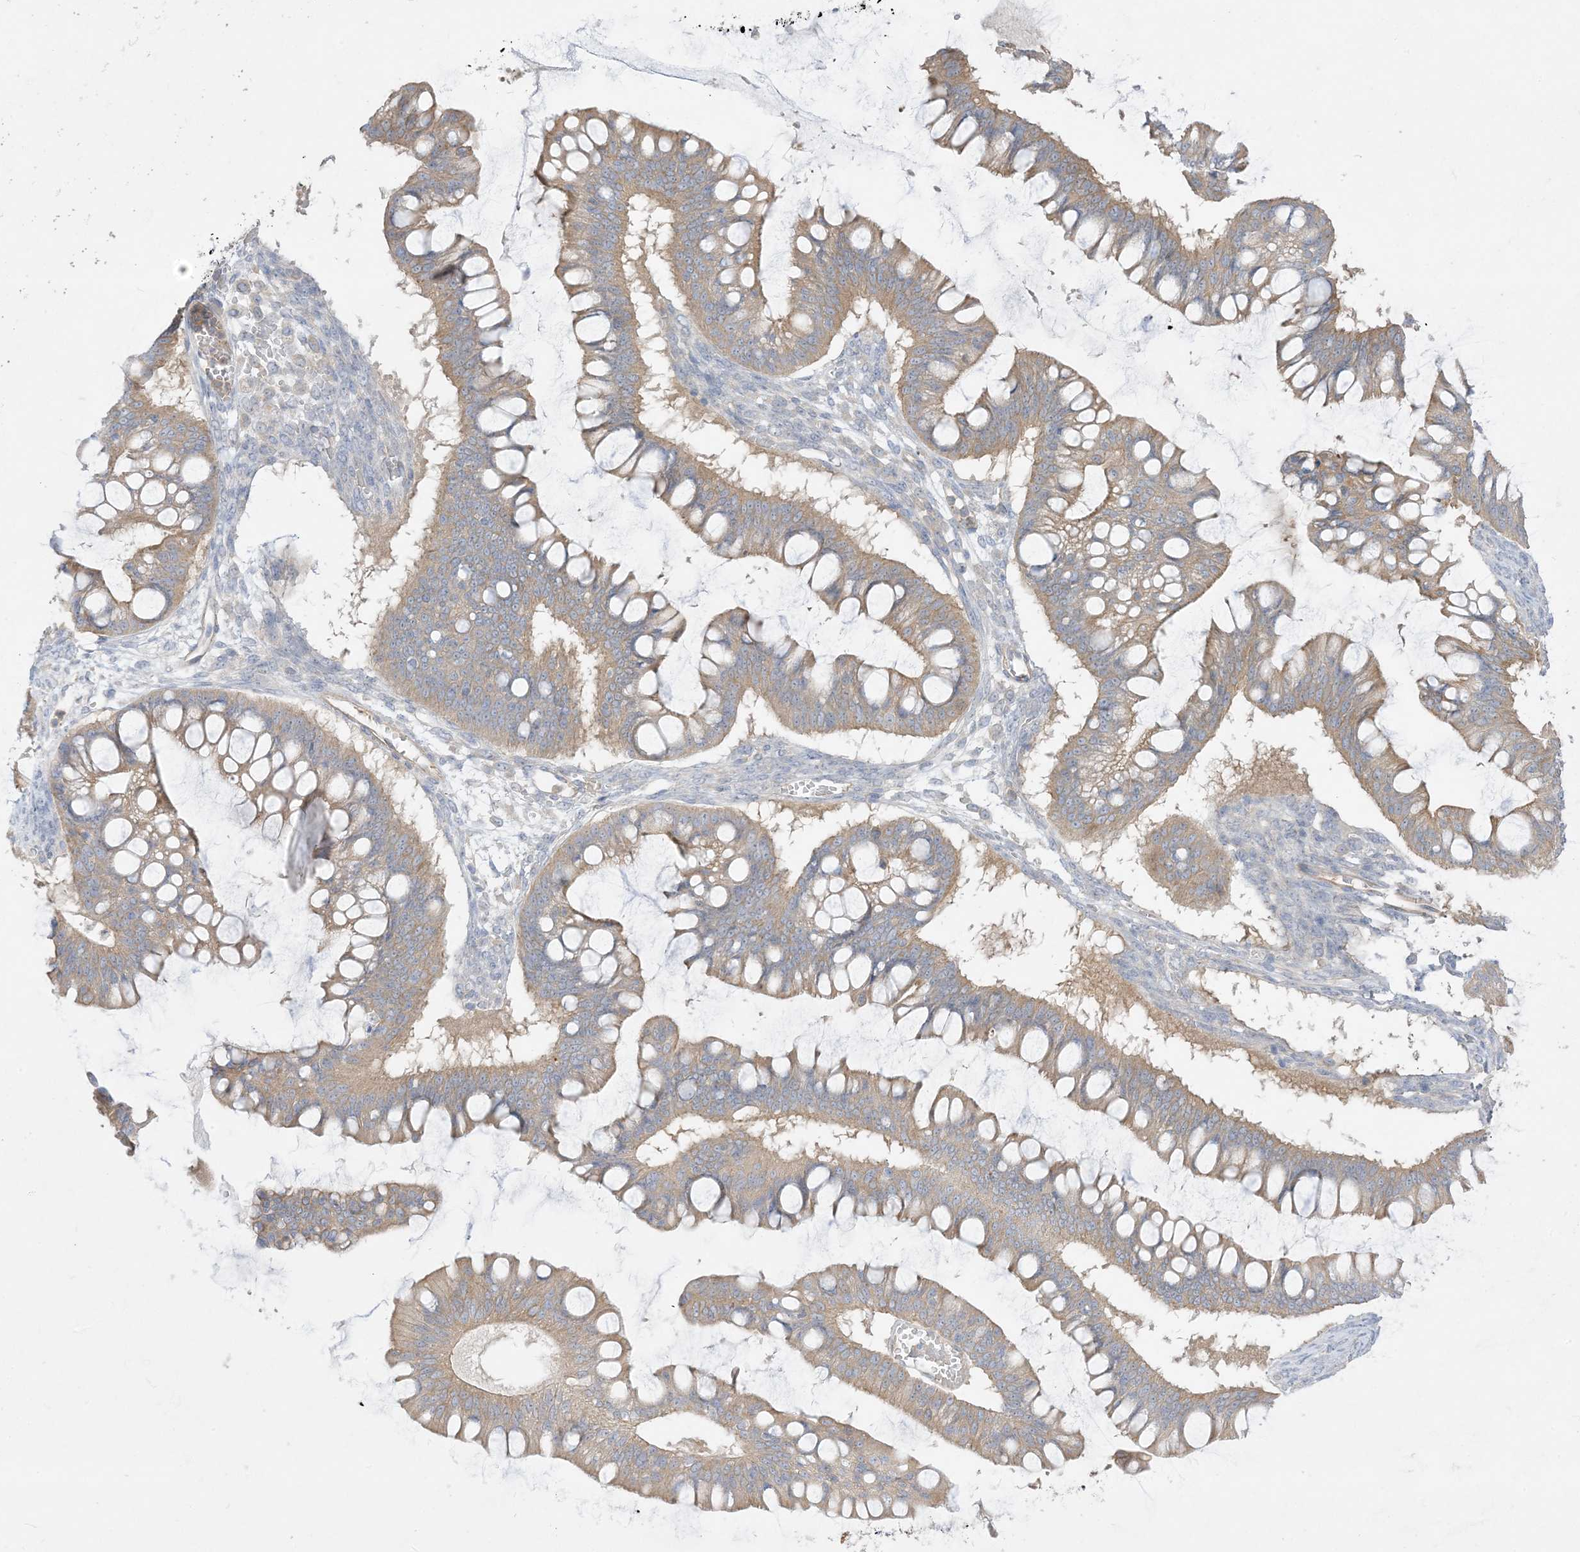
{"staining": {"intensity": "weak", "quantity": ">75%", "location": "cytoplasmic/membranous"}, "tissue": "ovarian cancer", "cell_type": "Tumor cells", "image_type": "cancer", "snomed": [{"axis": "morphology", "description": "Cystadenocarcinoma, mucinous, NOS"}, {"axis": "topography", "description": "Ovary"}], "caption": "Immunohistochemical staining of human ovarian cancer displays low levels of weak cytoplasmic/membranous protein positivity in about >75% of tumor cells. (DAB IHC with brightfield microscopy, high magnification).", "gene": "ARHGEF9", "patient": {"sex": "female", "age": 73}}